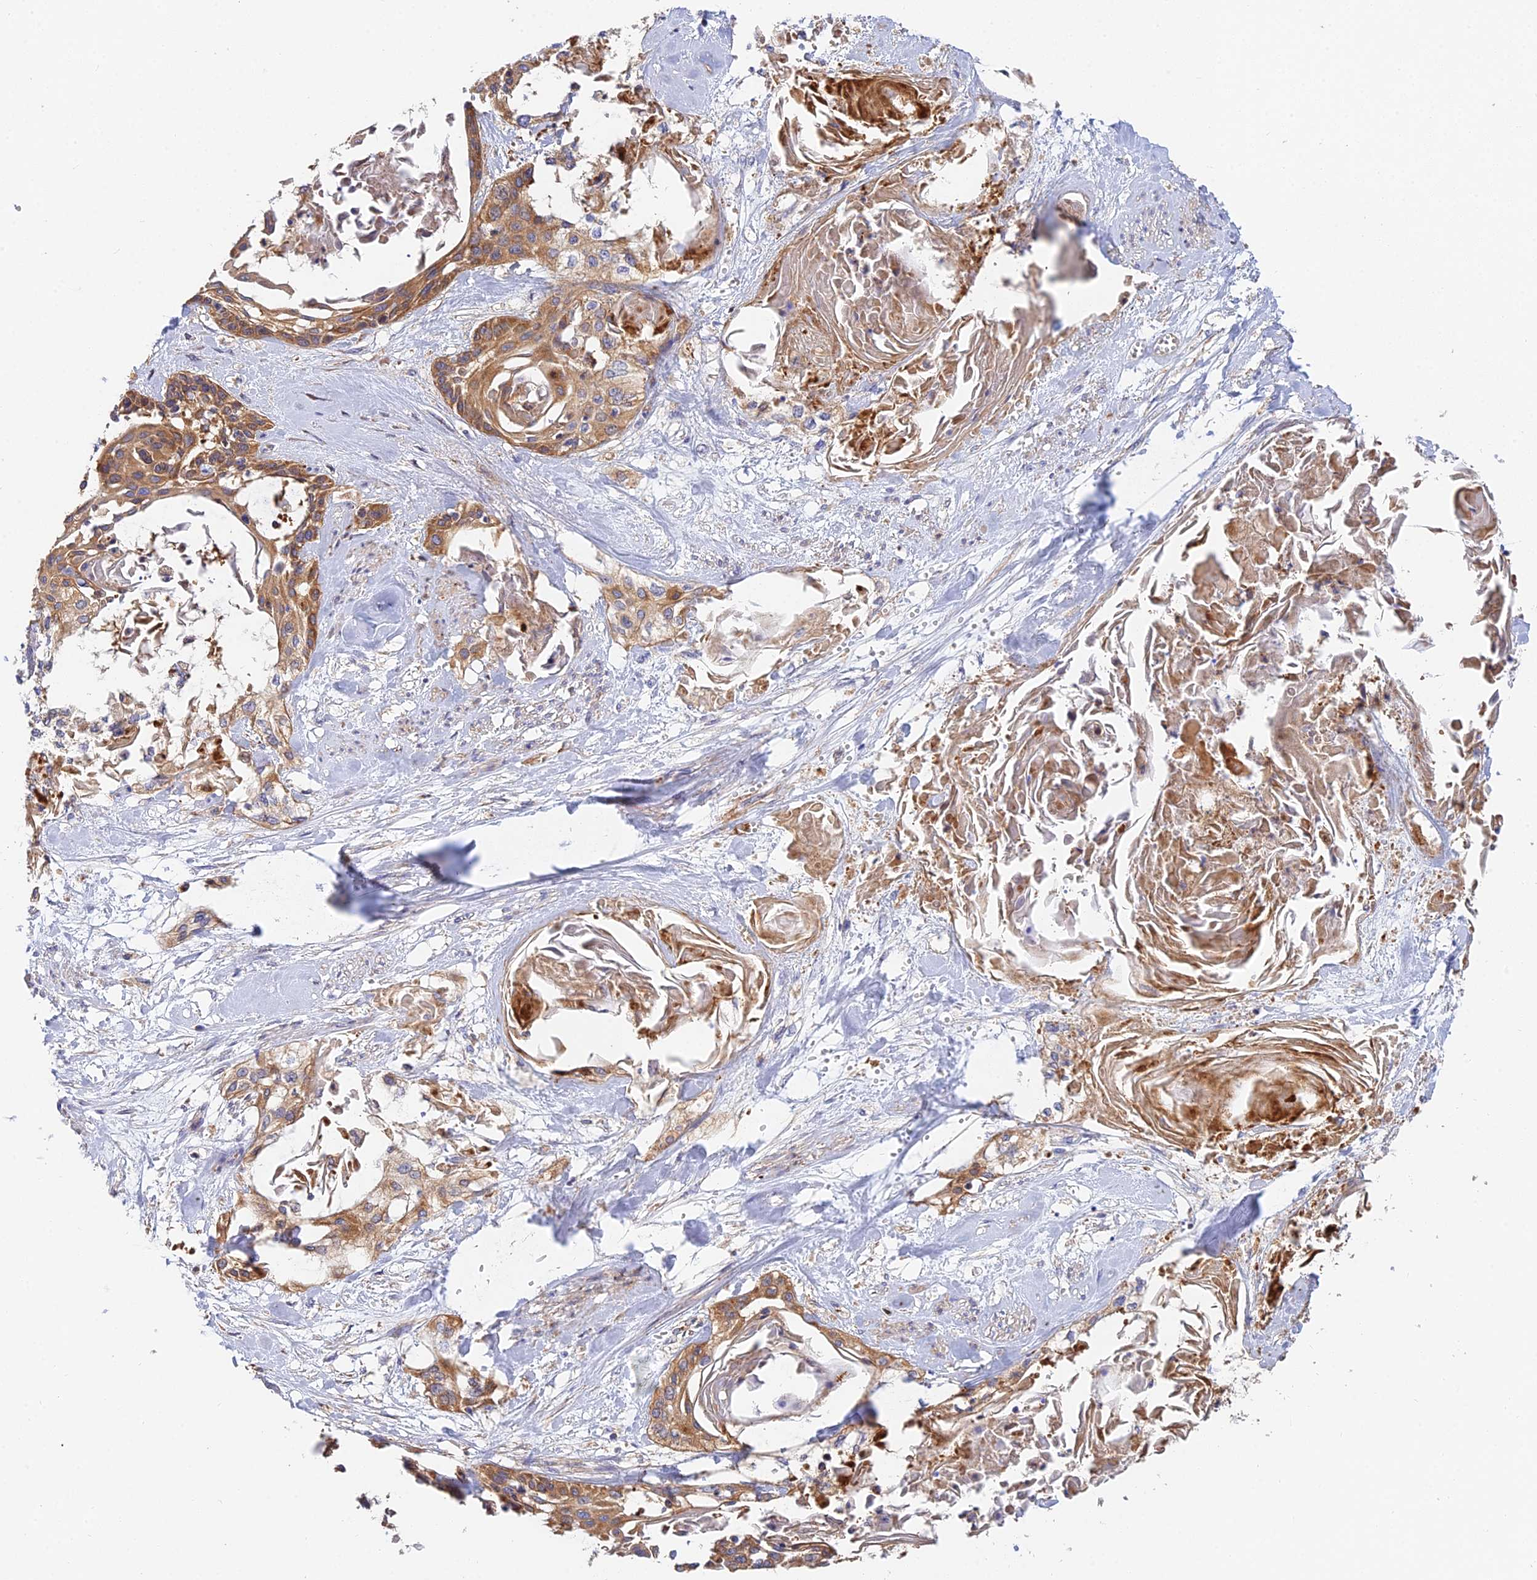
{"staining": {"intensity": "moderate", "quantity": ">75%", "location": "cytoplasmic/membranous"}, "tissue": "cervical cancer", "cell_type": "Tumor cells", "image_type": "cancer", "snomed": [{"axis": "morphology", "description": "Squamous cell carcinoma, NOS"}, {"axis": "topography", "description": "Cervix"}], "caption": "Brown immunohistochemical staining in human squamous cell carcinoma (cervical) shows moderate cytoplasmic/membranous staining in about >75% of tumor cells.", "gene": "PODNL1", "patient": {"sex": "female", "age": 57}}